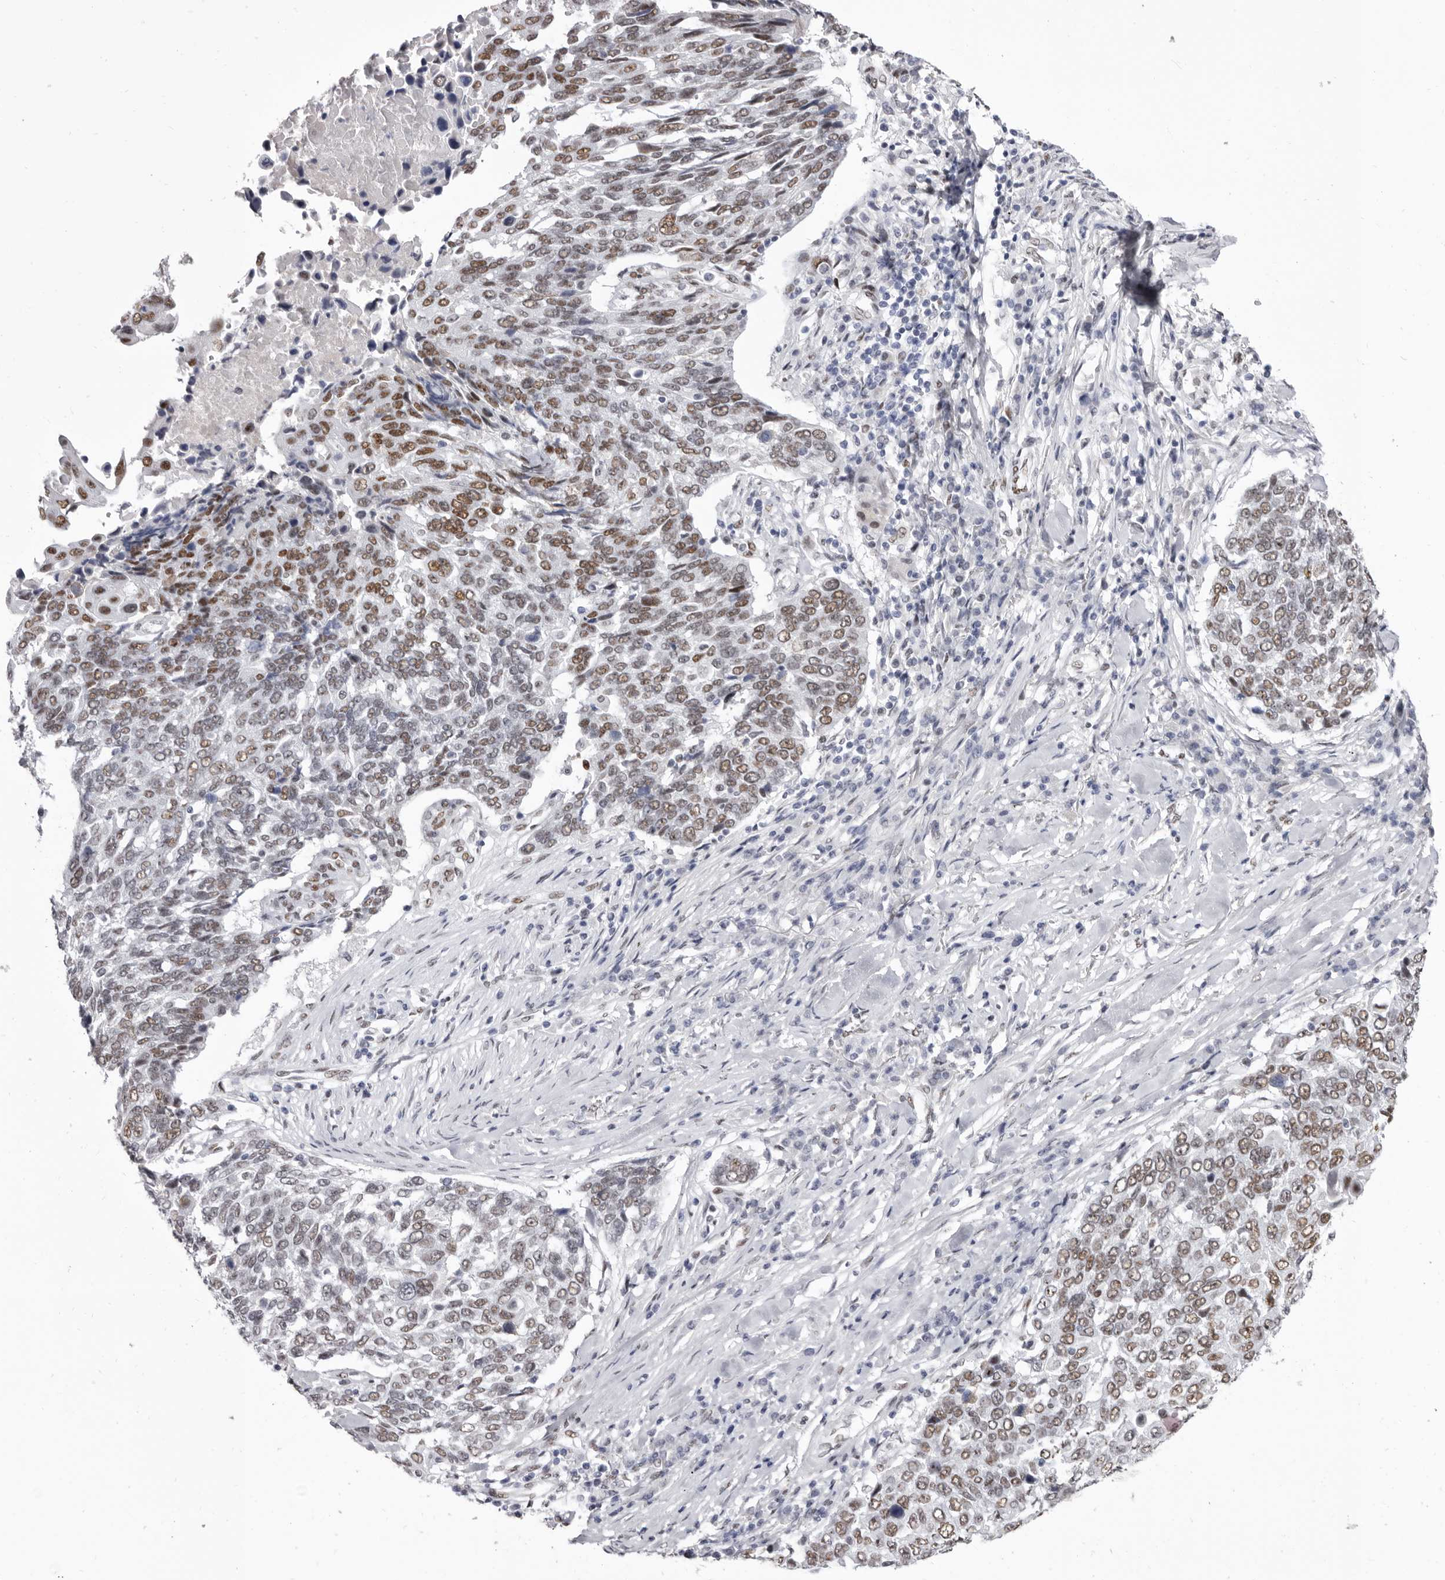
{"staining": {"intensity": "moderate", "quantity": "25%-75%", "location": "nuclear"}, "tissue": "lung cancer", "cell_type": "Tumor cells", "image_type": "cancer", "snomed": [{"axis": "morphology", "description": "Squamous cell carcinoma, NOS"}, {"axis": "topography", "description": "Lung"}], "caption": "Immunohistochemistry (IHC) histopathology image of neoplastic tissue: squamous cell carcinoma (lung) stained using IHC displays medium levels of moderate protein expression localized specifically in the nuclear of tumor cells, appearing as a nuclear brown color.", "gene": "ZNF326", "patient": {"sex": "male", "age": 66}}